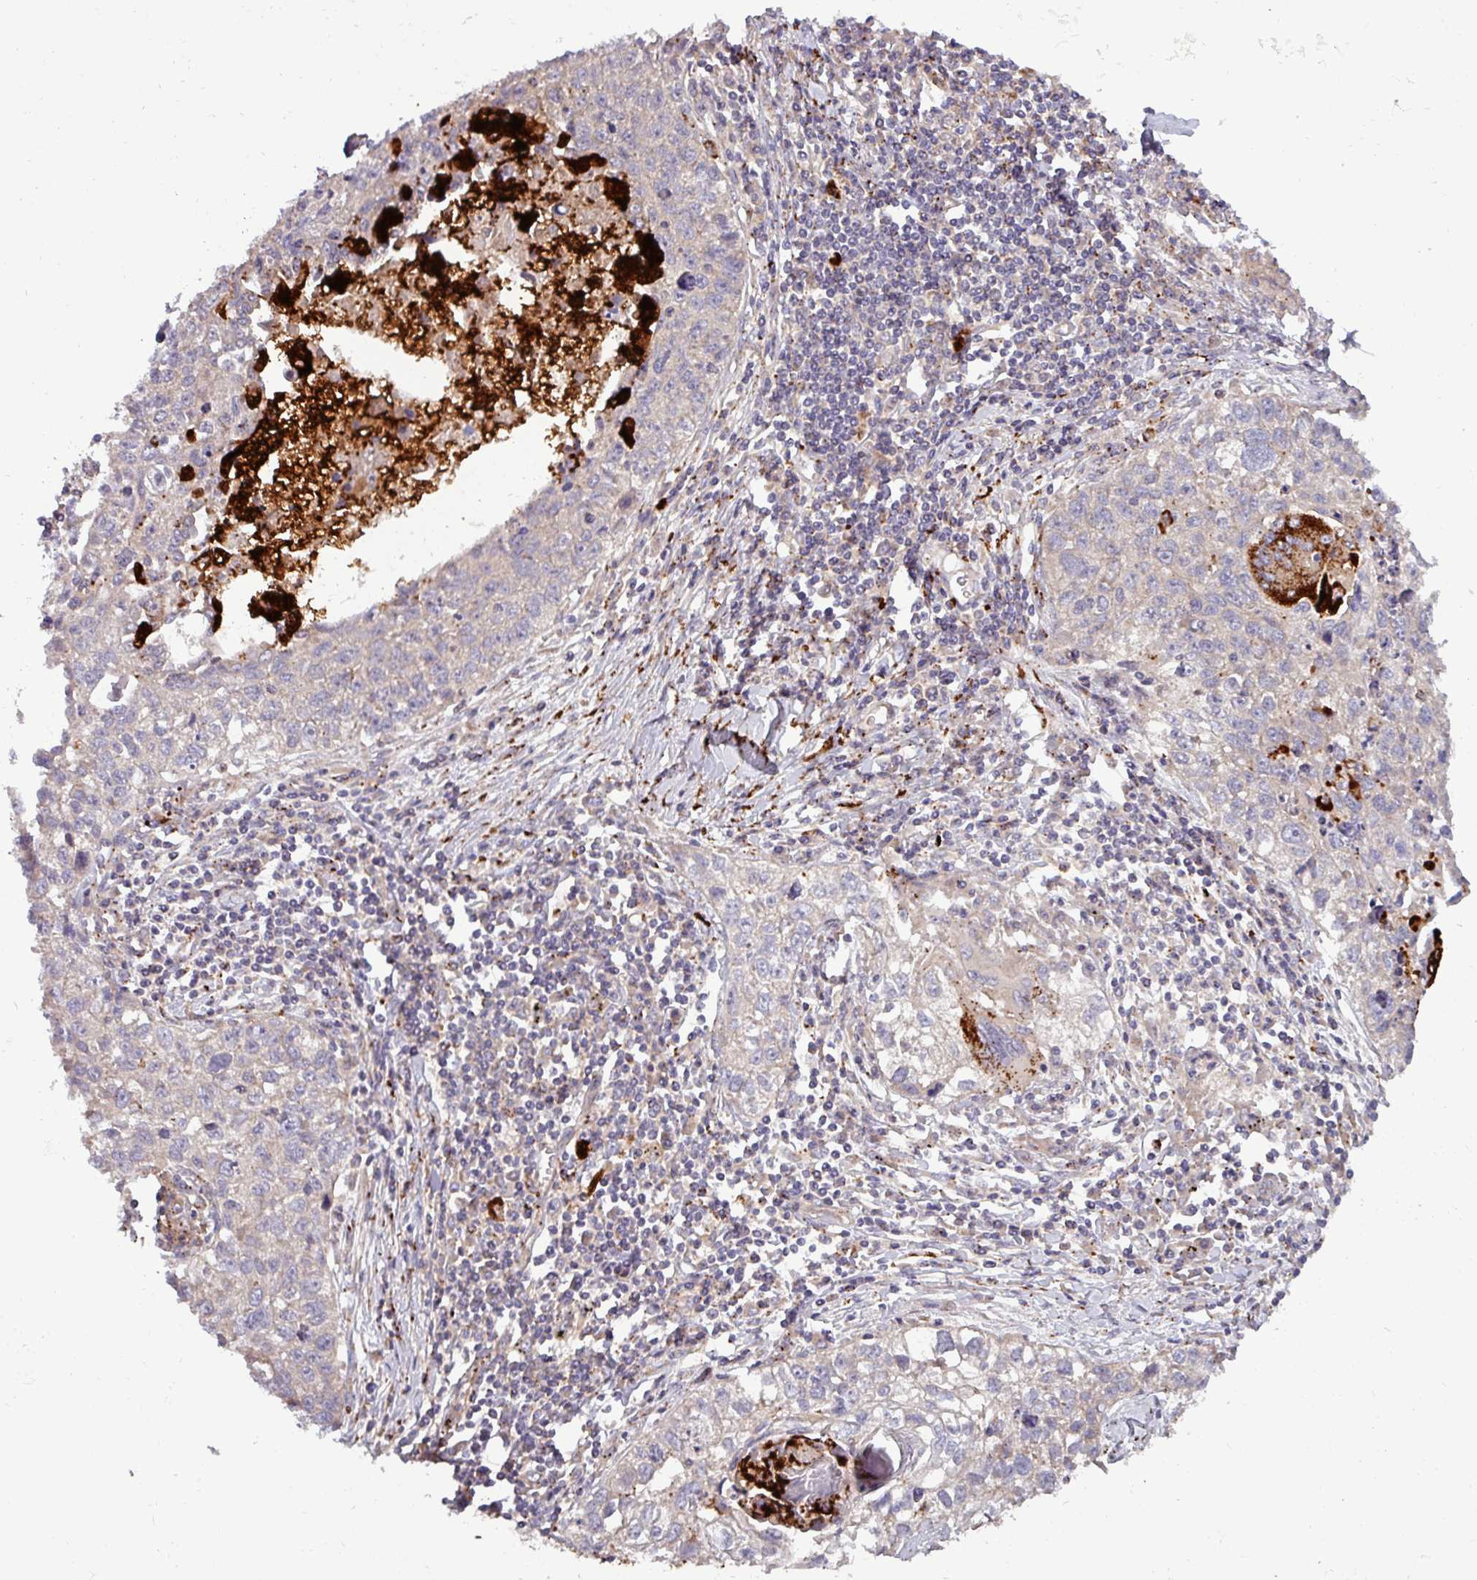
{"staining": {"intensity": "negative", "quantity": "none", "location": "none"}, "tissue": "lung cancer", "cell_type": "Tumor cells", "image_type": "cancer", "snomed": [{"axis": "morphology", "description": "Squamous cell carcinoma, NOS"}, {"axis": "topography", "description": "Lung"}], "caption": "Immunohistochemistry image of human lung cancer stained for a protein (brown), which displays no positivity in tumor cells. (Brightfield microscopy of DAB (3,3'-diaminobenzidine) immunohistochemistry (IHC) at high magnification).", "gene": "PLIN2", "patient": {"sex": "male", "age": 74}}